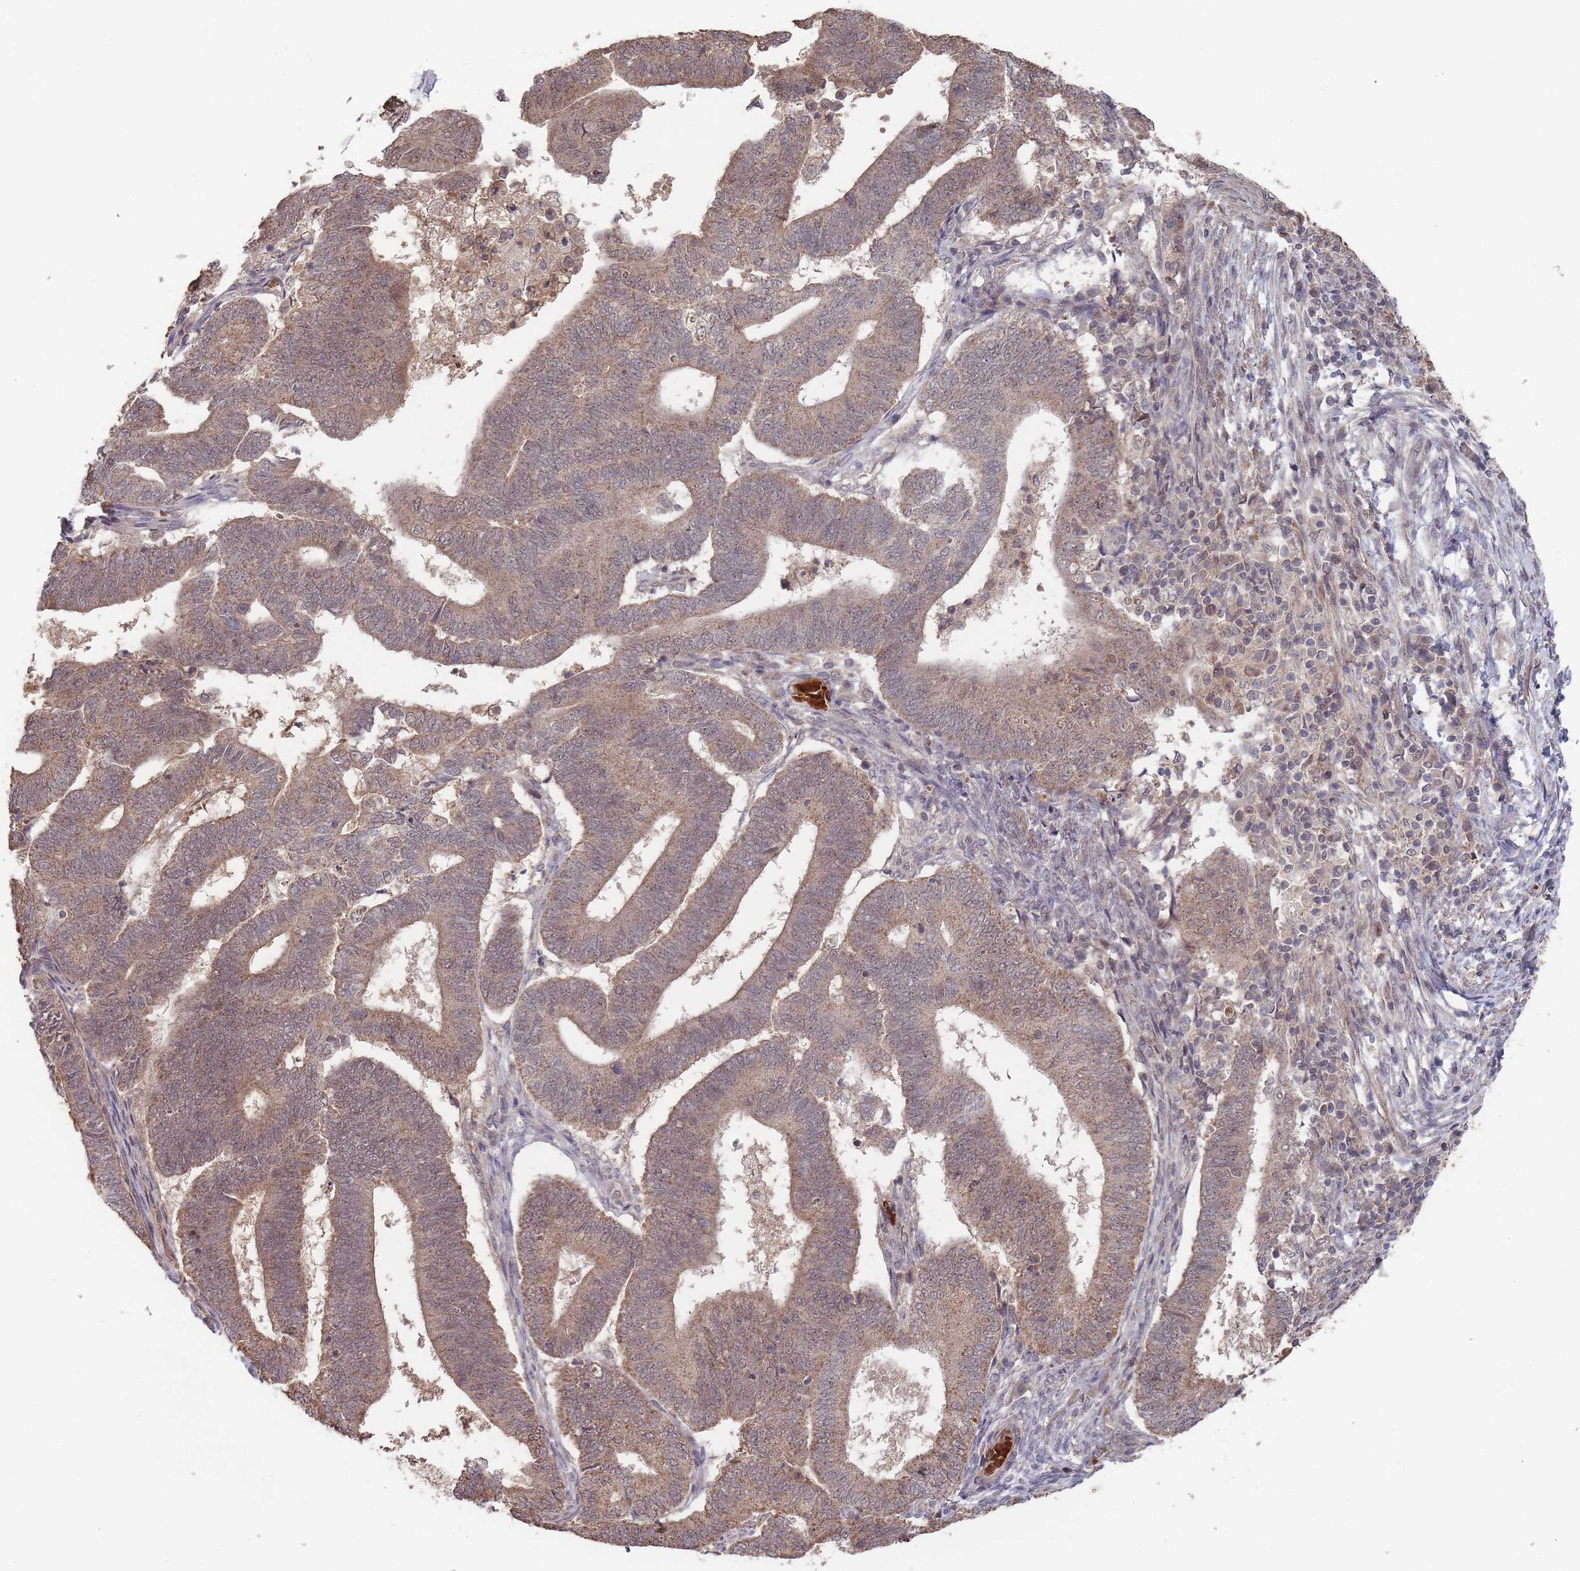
{"staining": {"intensity": "moderate", "quantity": ">75%", "location": "cytoplasmic/membranous"}, "tissue": "endometrial cancer", "cell_type": "Tumor cells", "image_type": "cancer", "snomed": [{"axis": "morphology", "description": "Adenocarcinoma, NOS"}, {"axis": "topography", "description": "Endometrium"}], "caption": "The image displays immunohistochemical staining of adenocarcinoma (endometrial). There is moderate cytoplasmic/membranous staining is identified in about >75% of tumor cells.", "gene": "SF3B1", "patient": {"sex": "female", "age": 70}}